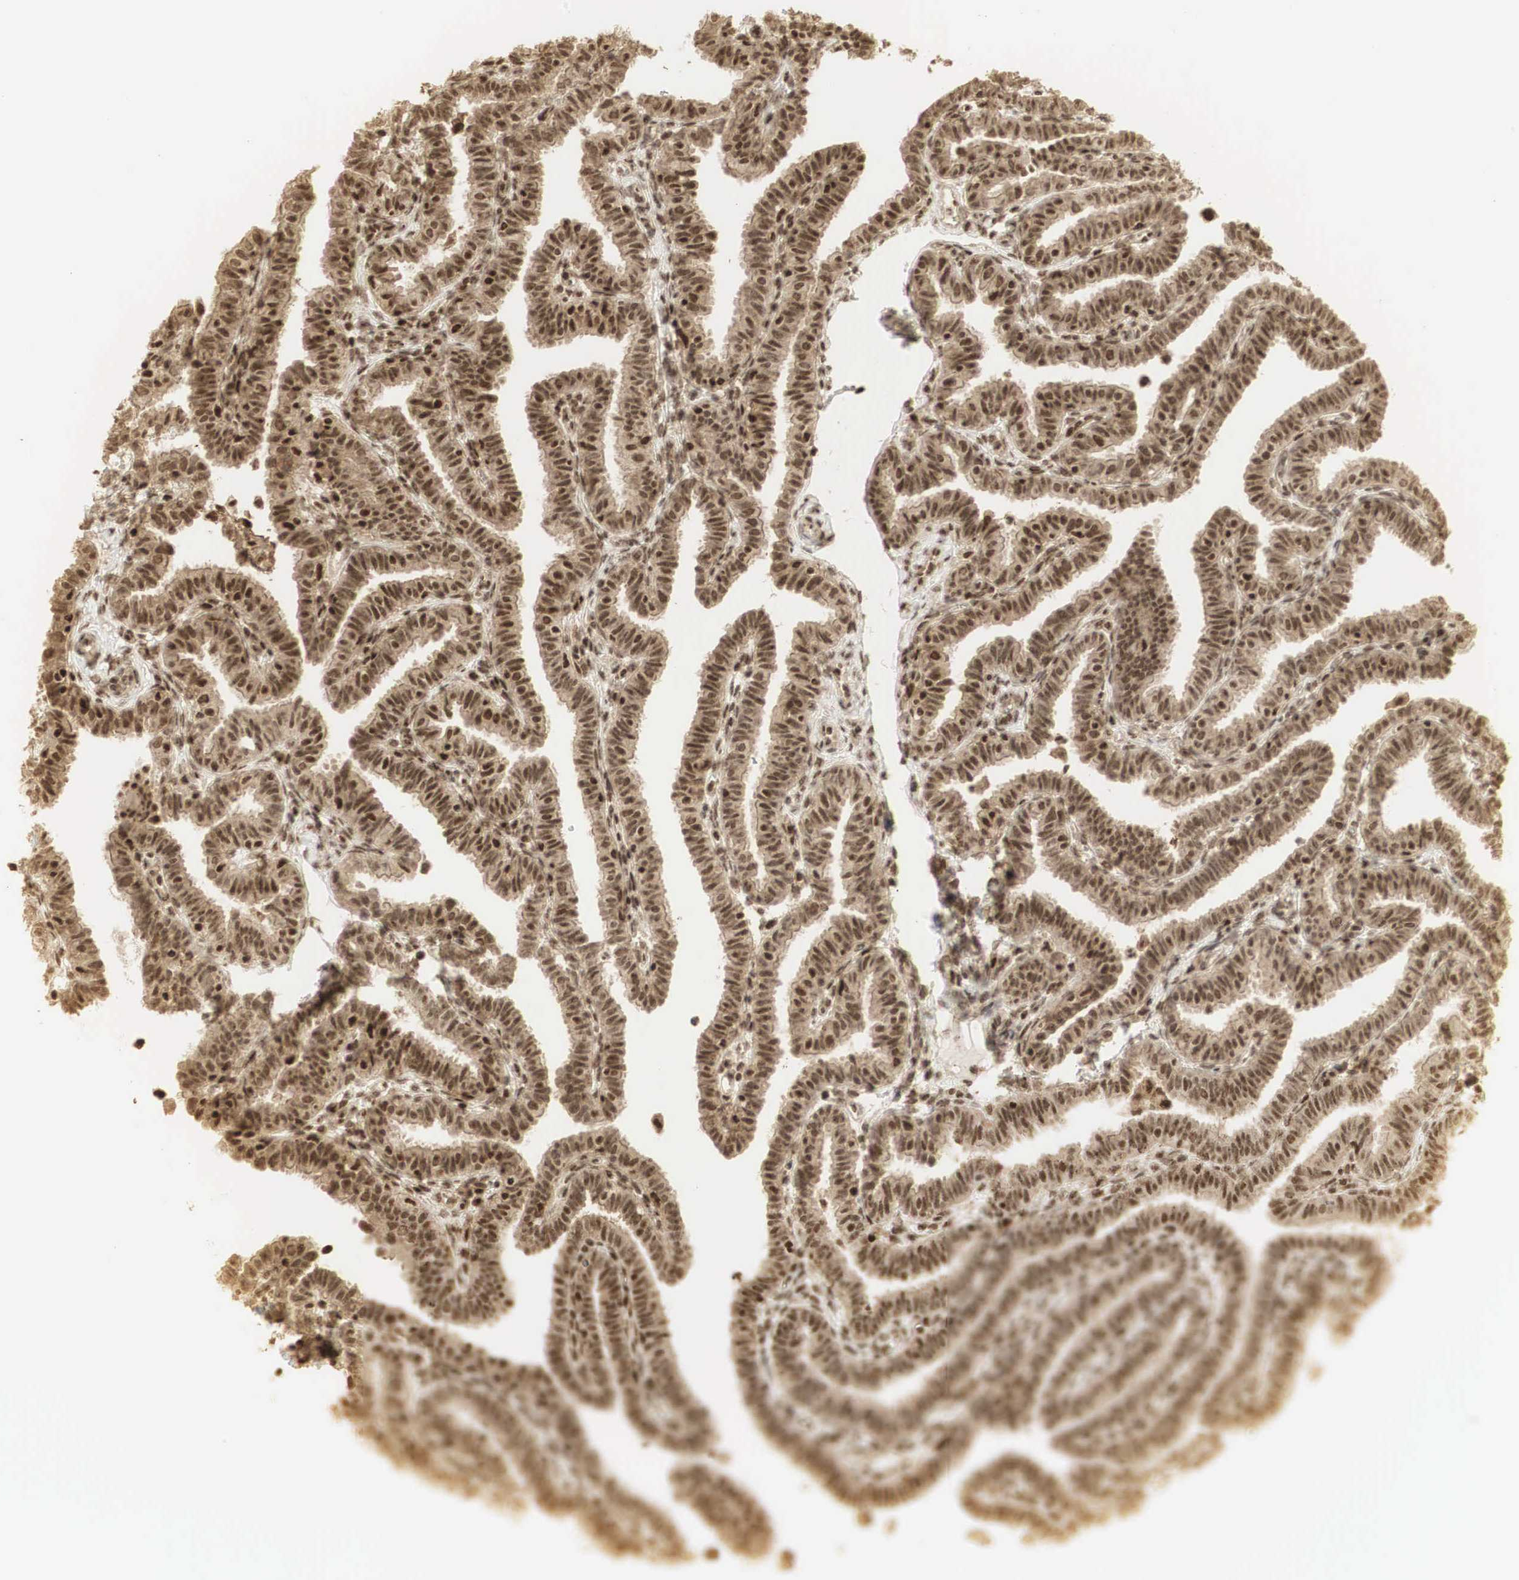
{"staining": {"intensity": "strong", "quantity": ">75%", "location": "cytoplasmic/membranous,nuclear"}, "tissue": "fallopian tube", "cell_type": "Glandular cells", "image_type": "normal", "snomed": [{"axis": "morphology", "description": "Normal tissue, NOS"}, {"axis": "topography", "description": "Fallopian tube"}], "caption": "Benign fallopian tube exhibits strong cytoplasmic/membranous,nuclear expression in approximately >75% of glandular cells, visualized by immunohistochemistry. (brown staining indicates protein expression, while blue staining denotes nuclei).", "gene": "RNF113A", "patient": {"sex": "female", "age": 41}}